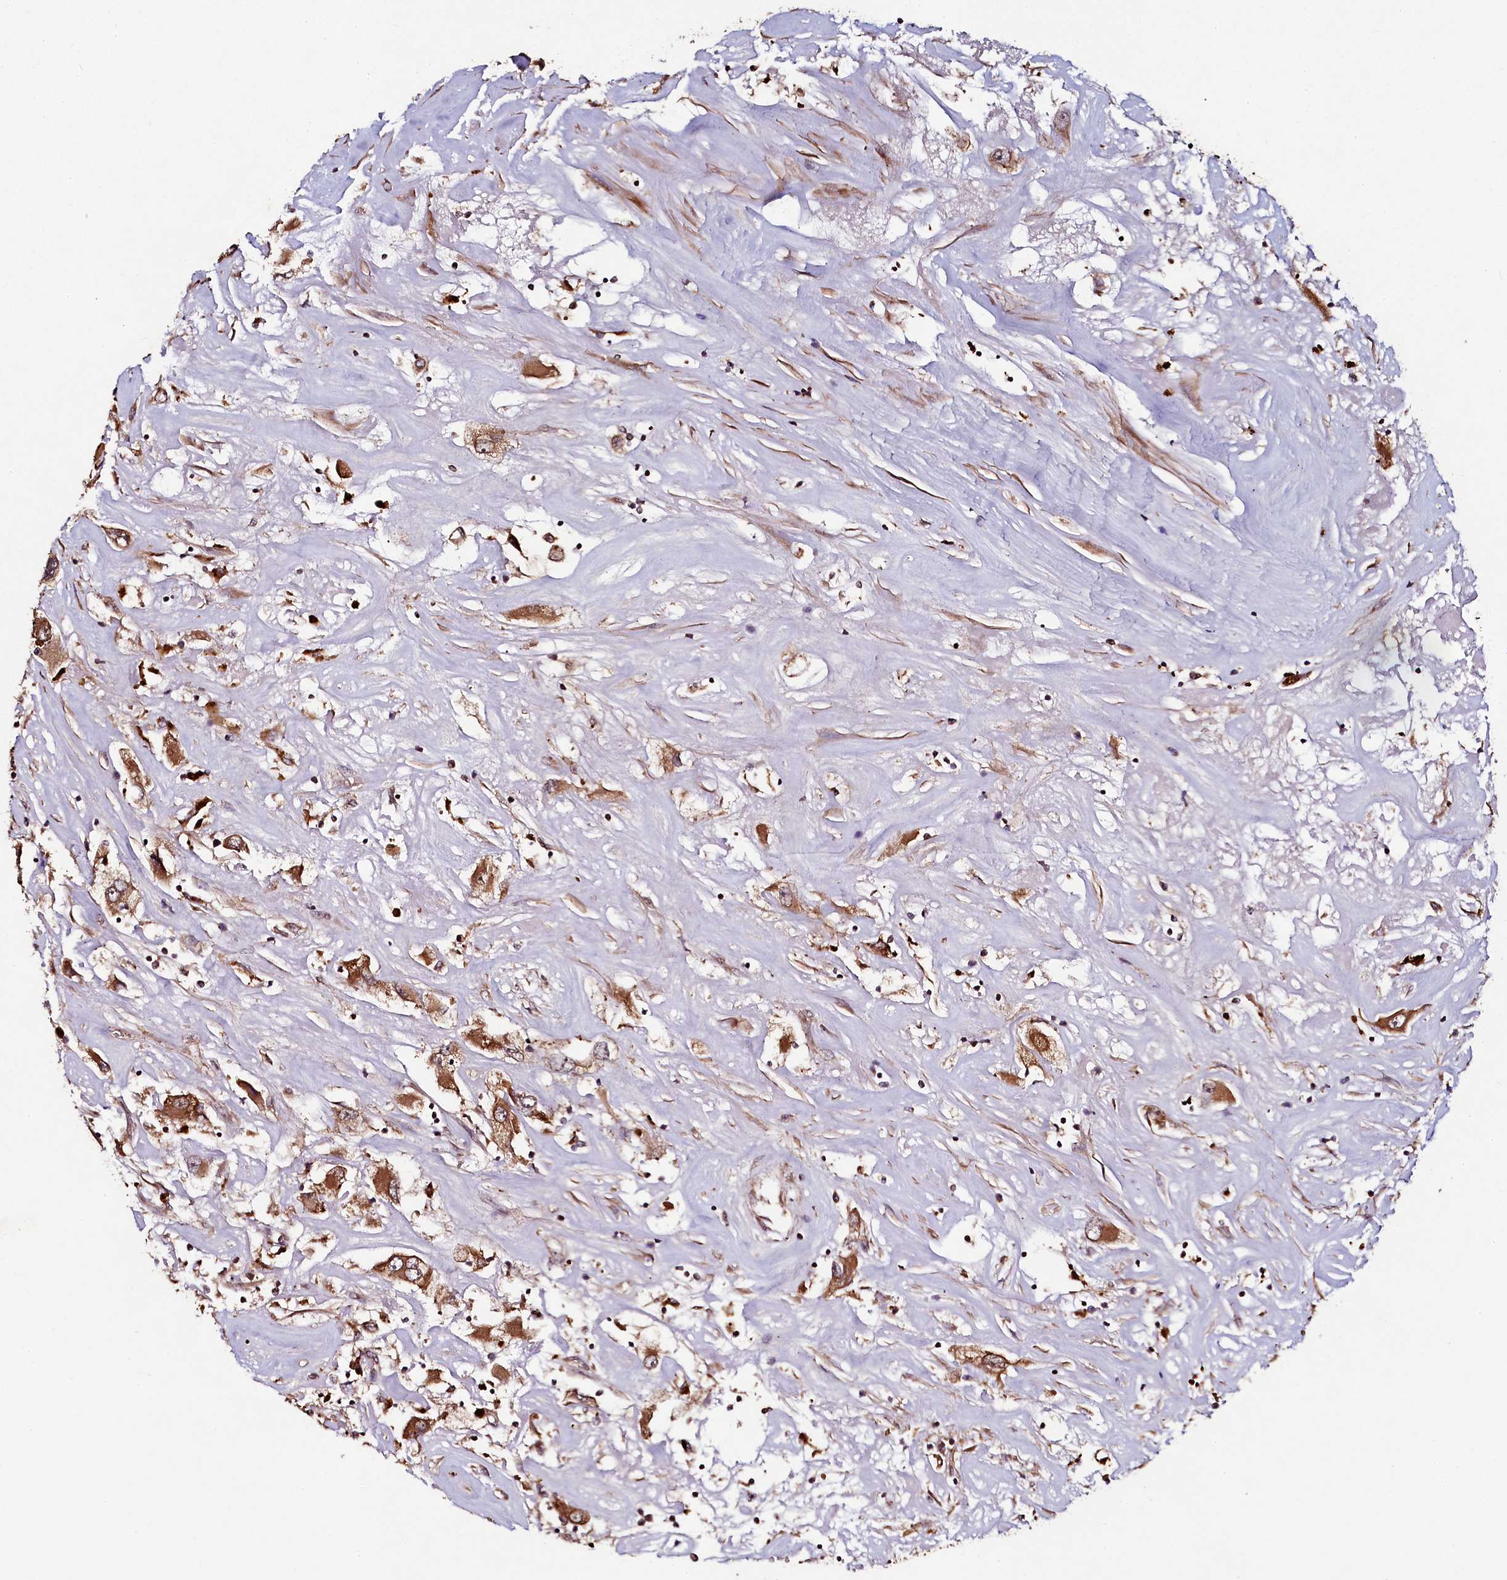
{"staining": {"intensity": "moderate", "quantity": ">75%", "location": "cytoplasmic/membranous"}, "tissue": "renal cancer", "cell_type": "Tumor cells", "image_type": "cancer", "snomed": [{"axis": "morphology", "description": "Adenocarcinoma, NOS"}, {"axis": "topography", "description": "Kidney"}], "caption": "Protein staining of renal adenocarcinoma tissue reveals moderate cytoplasmic/membranous positivity in approximately >75% of tumor cells. (Stains: DAB (3,3'-diaminobenzidine) in brown, nuclei in blue, Microscopy: brightfield microscopy at high magnification).", "gene": "SEC24C", "patient": {"sex": "female", "age": 52}}